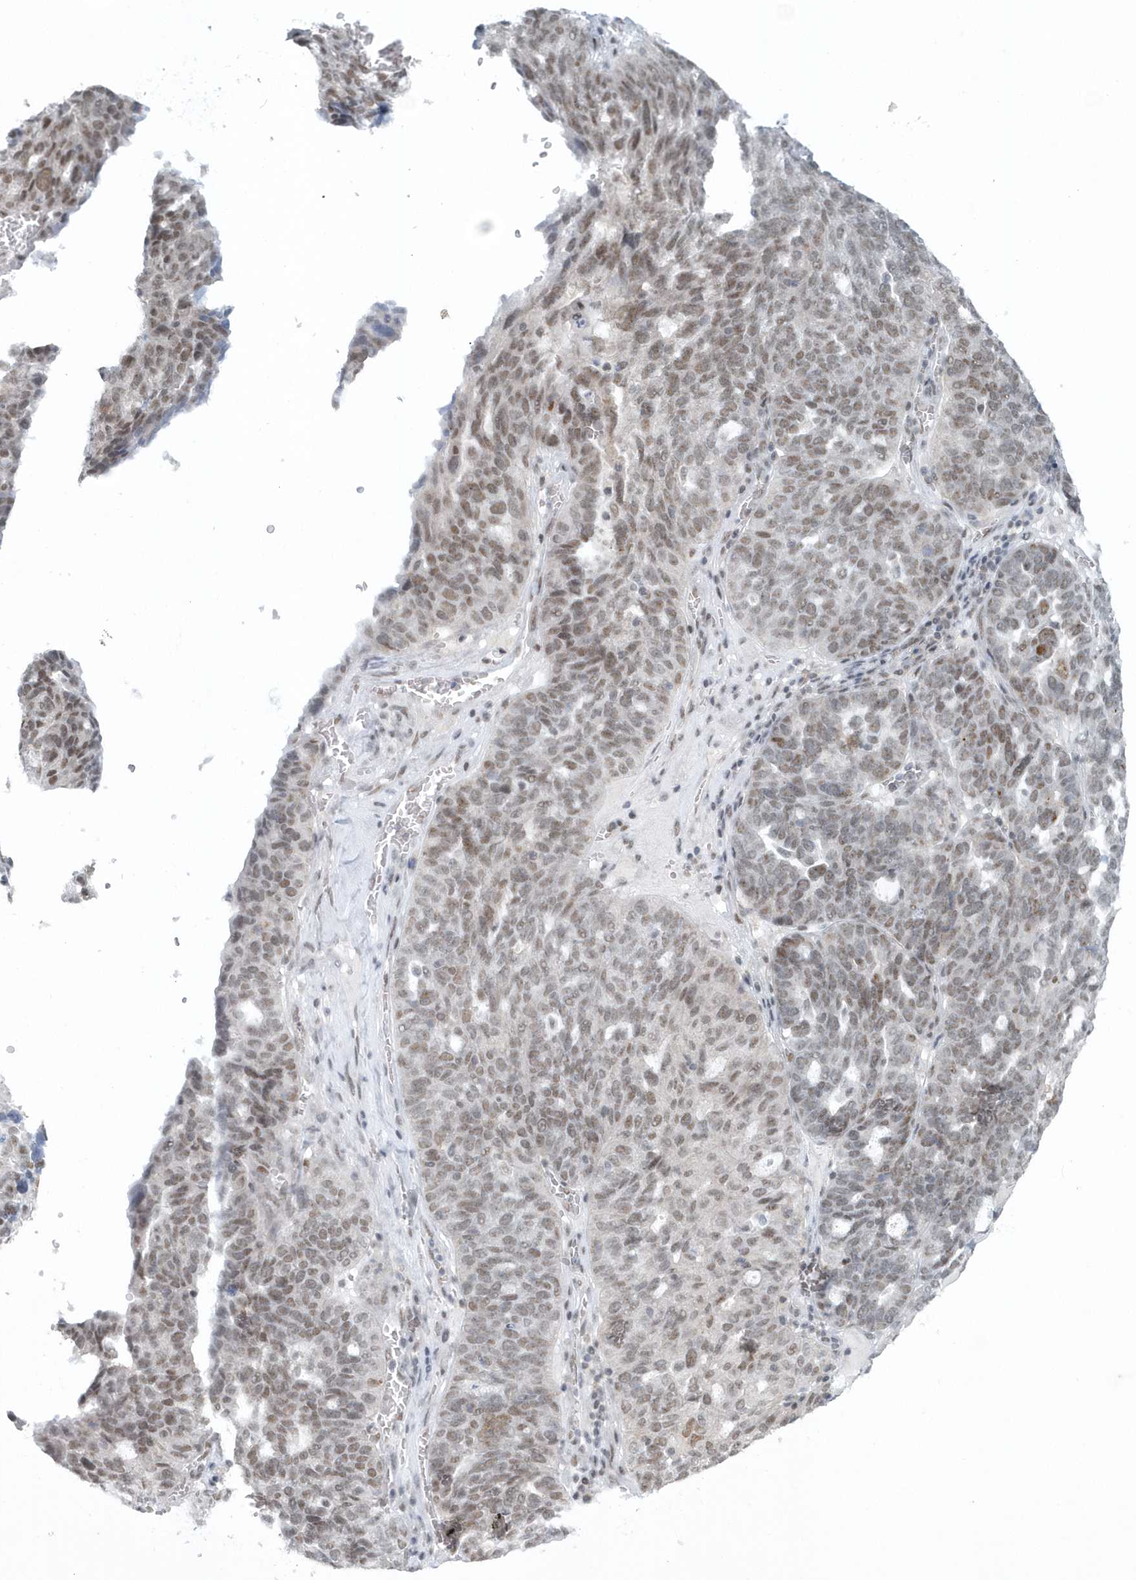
{"staining": {"intensity": "weak", "quantity": "25%-75%", "location": "nuclear"}, "tissue": "ovarian cancer", "cell_type": "Tumor cells", "image_type": "cancer", "snomed": [{"axis": "morphology", "description": "Cystadenocarcinoma, serous, NOS"}, {"axis": "topography", "description": "Ovary"}], "caption": "Immunohistochemical staining of serous cystadenocarcinoma (ovarian) displays low levels of weak nuclear staining in approximately 25%-75% of tumor cells.", "gene": "YTHDC1", "patient": {"sex": "female", "age": 59}}